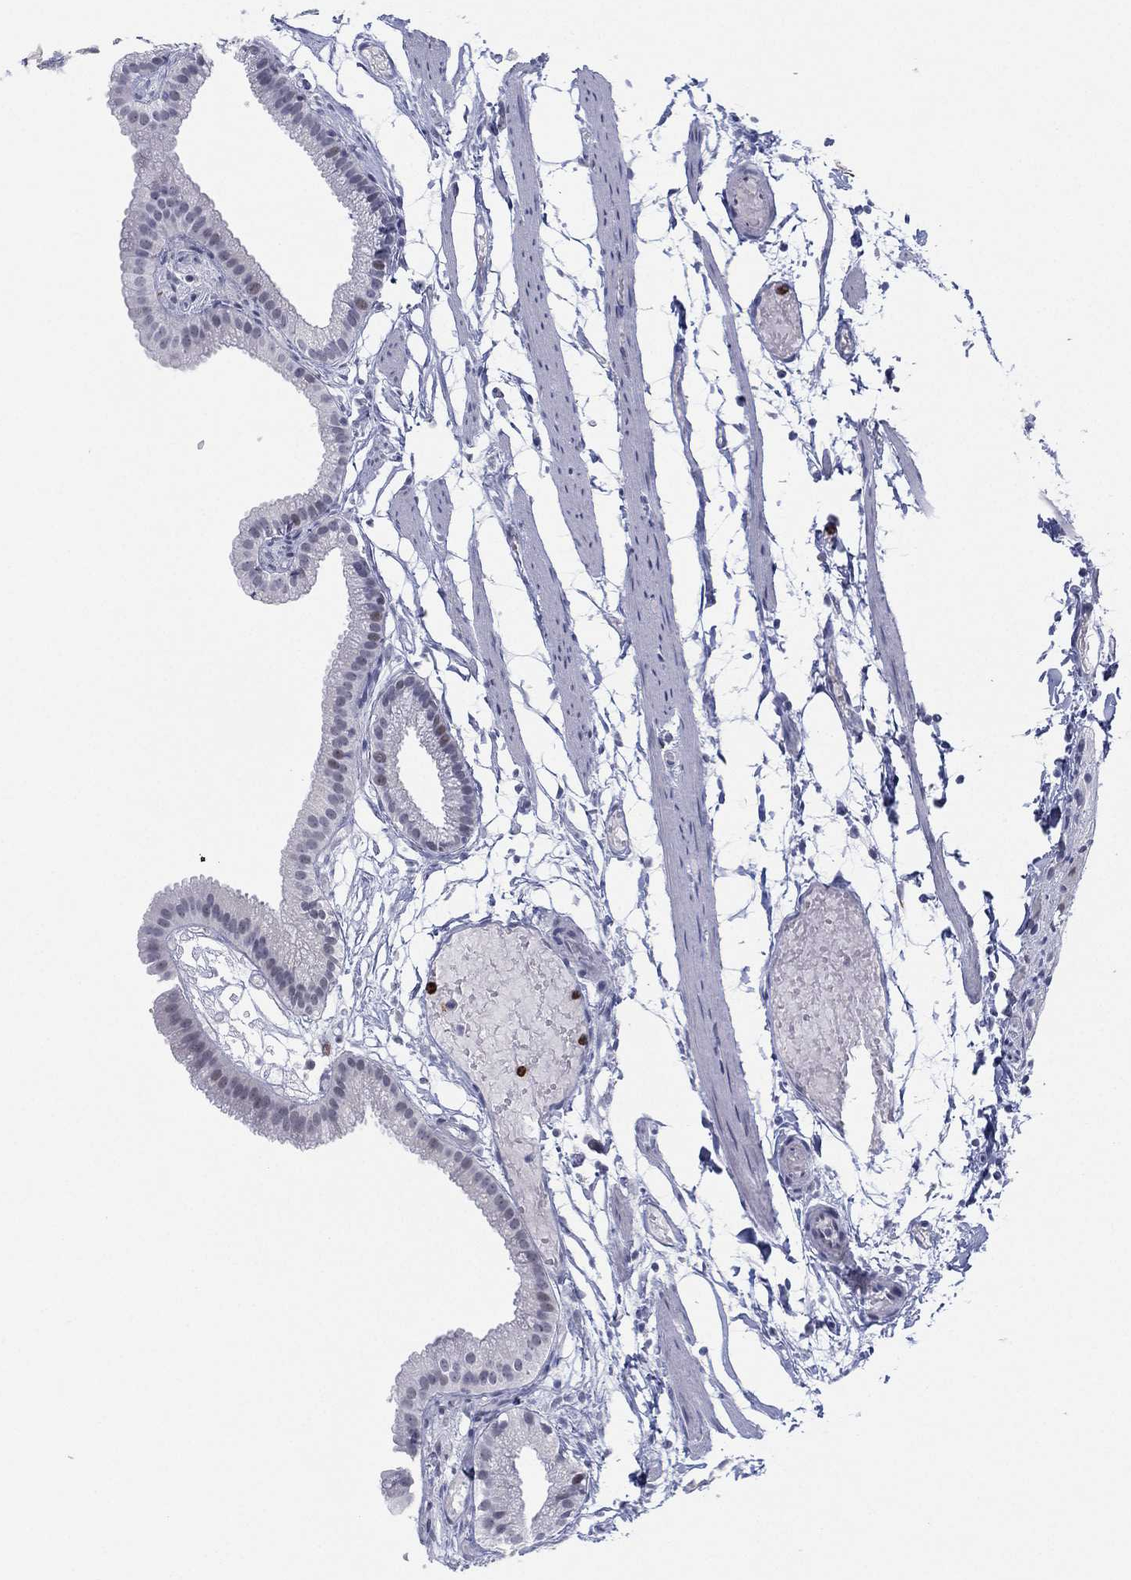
{"staining": {"intensity": "moderate", "quantity": "<25%", "location": "nuclear"}, "tissue": "gallbladder", "cell_type": "Glandular cells", "image_type": "normal", "snomed": [{"axis": "morphology", "description": "Normal tissue, NOS"}, {"axis": "topography", "description": "Gallbladder"}], "caption": "Brown immunohistochemical staining in benign gallbladder shows moderate nuclear staining in approximately <25% of glandular cells.", "gene": "CD177", "patient": {"sex": "female", "age": 45}}